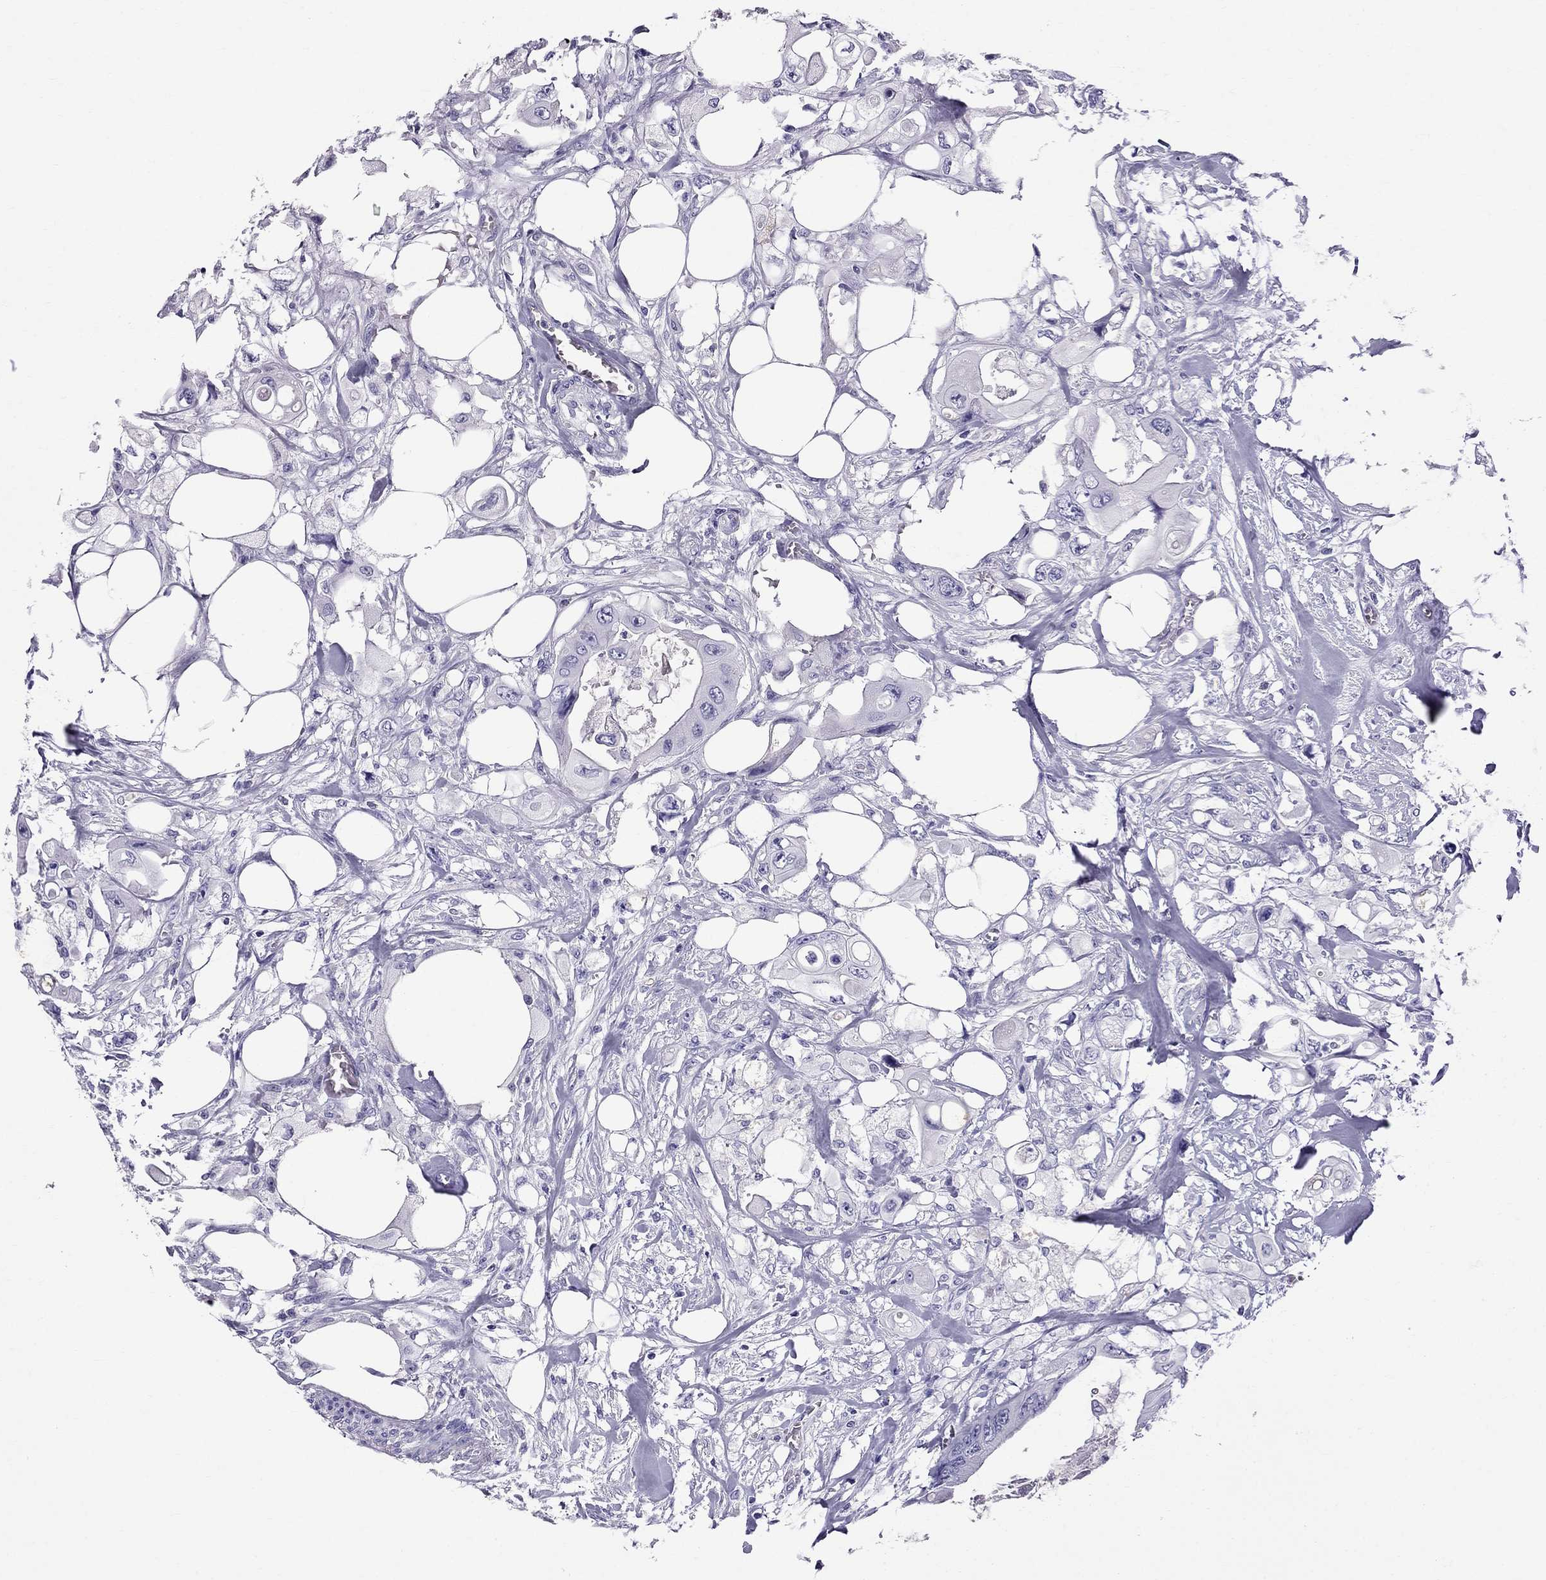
{"staining": {"intensity": "negative", "quantity": "none", "location": "none"}, "tissue": "colorectal cancer", "cell_type": "Tumor cells", "image_type": "cancer", "snomed": [{"axis": "morphology", "description": "Adenocarcinoma, NOS"}, {"axis": "topography", "description": "Rectum"}], "caption": "Tumor cells show no significant protein positivity in colorectal cancer.", "gene": "SCART1", "patient": {"sex": "male", "age": 63}}